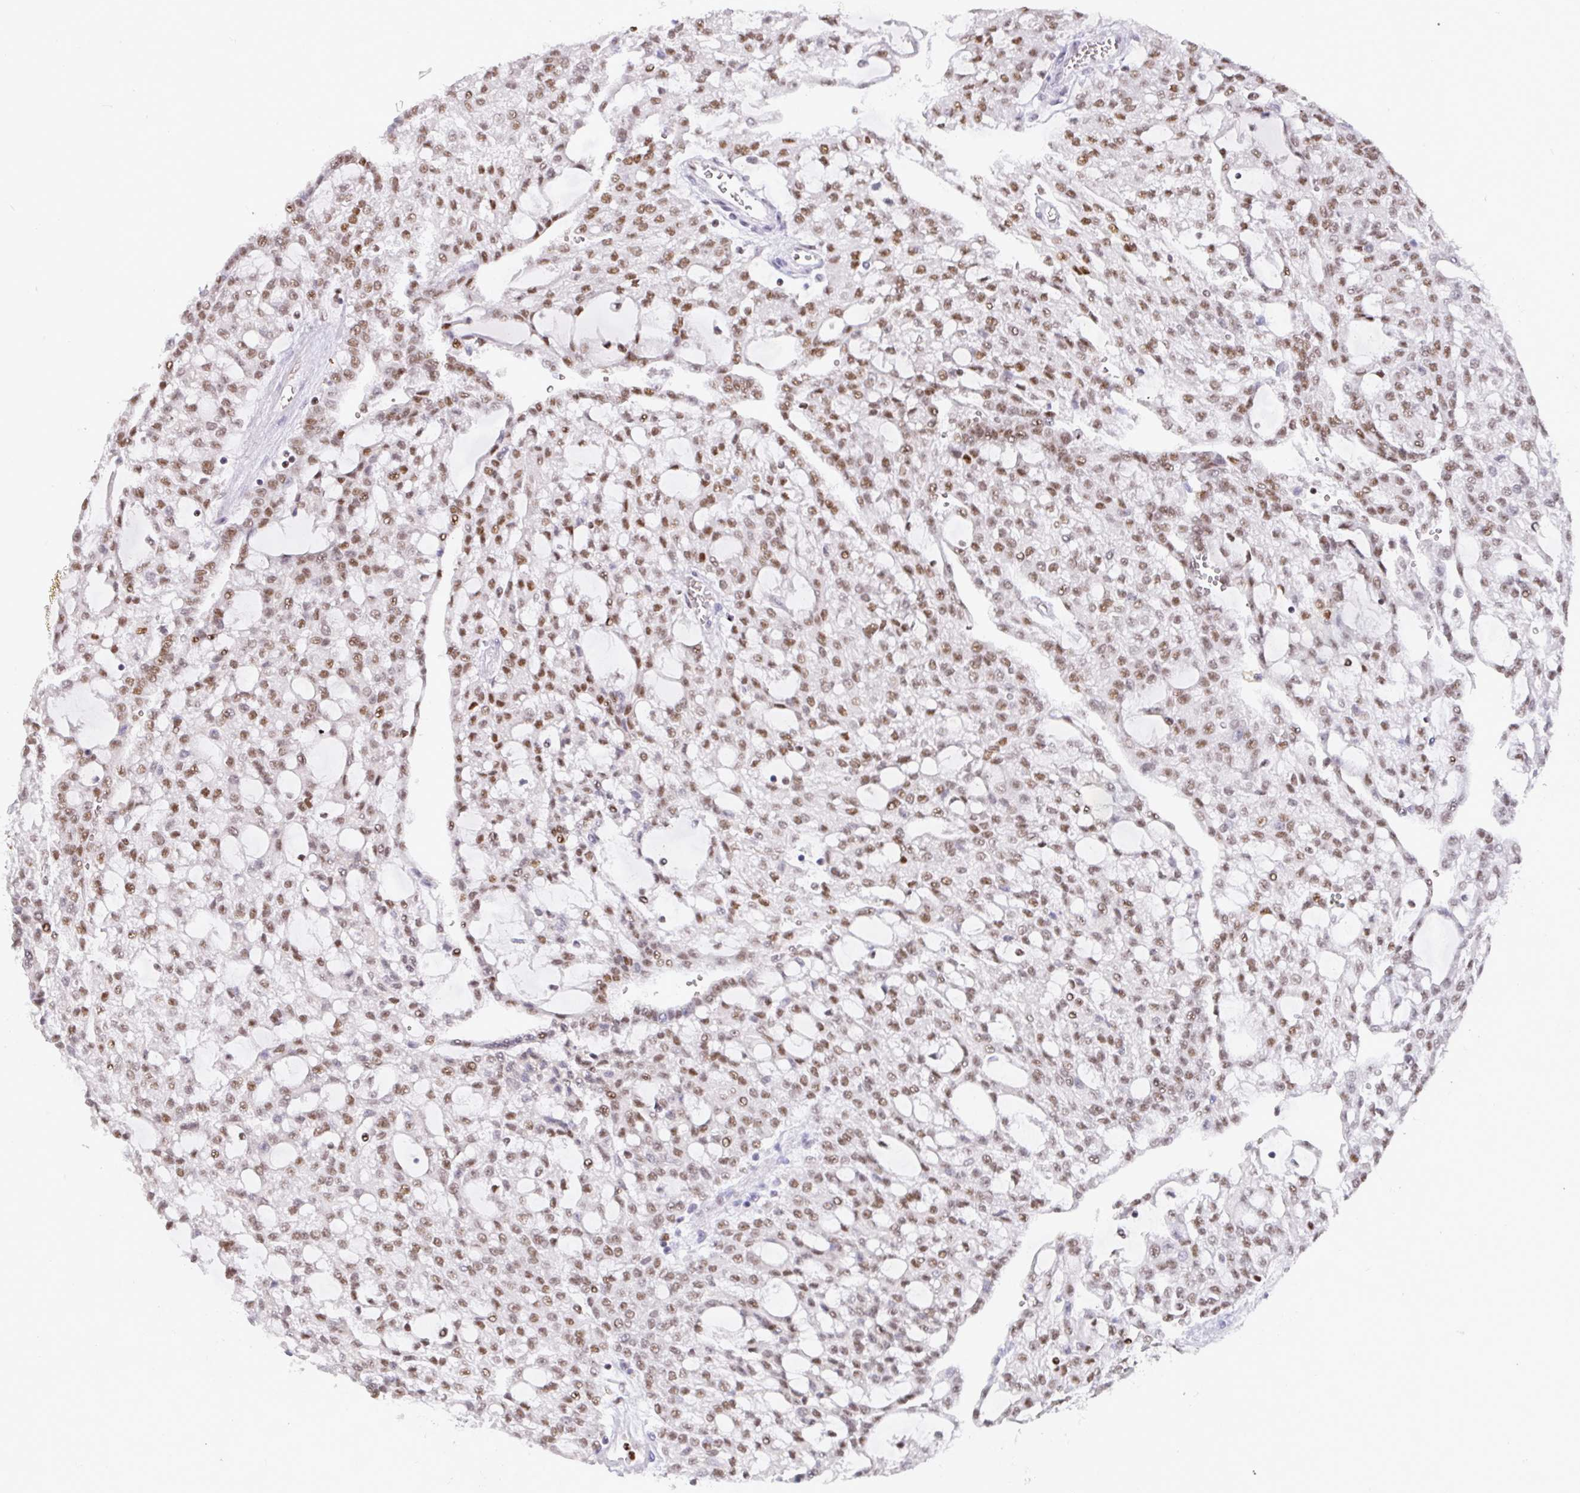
{"staining": {"intensity": "moderate", "quantity": ">75%", "location": "nuclear"}, "tissue": "renal cancer", "cell_type": "Tumor cells", "image_type": "cancer", "snomed": [{"axis": "morphology", "description": "Adenocarcinoma, NOS"}, {"axis": "topography", "description": "Kidney"}], "caption": "Protein expression analysis of human adenocarcinoma (renal) reveals moderate nuclear staining in approximately >75% of tumor cells.", "gene": "BBX", "patient": {"sex": "male", "age": 63}}